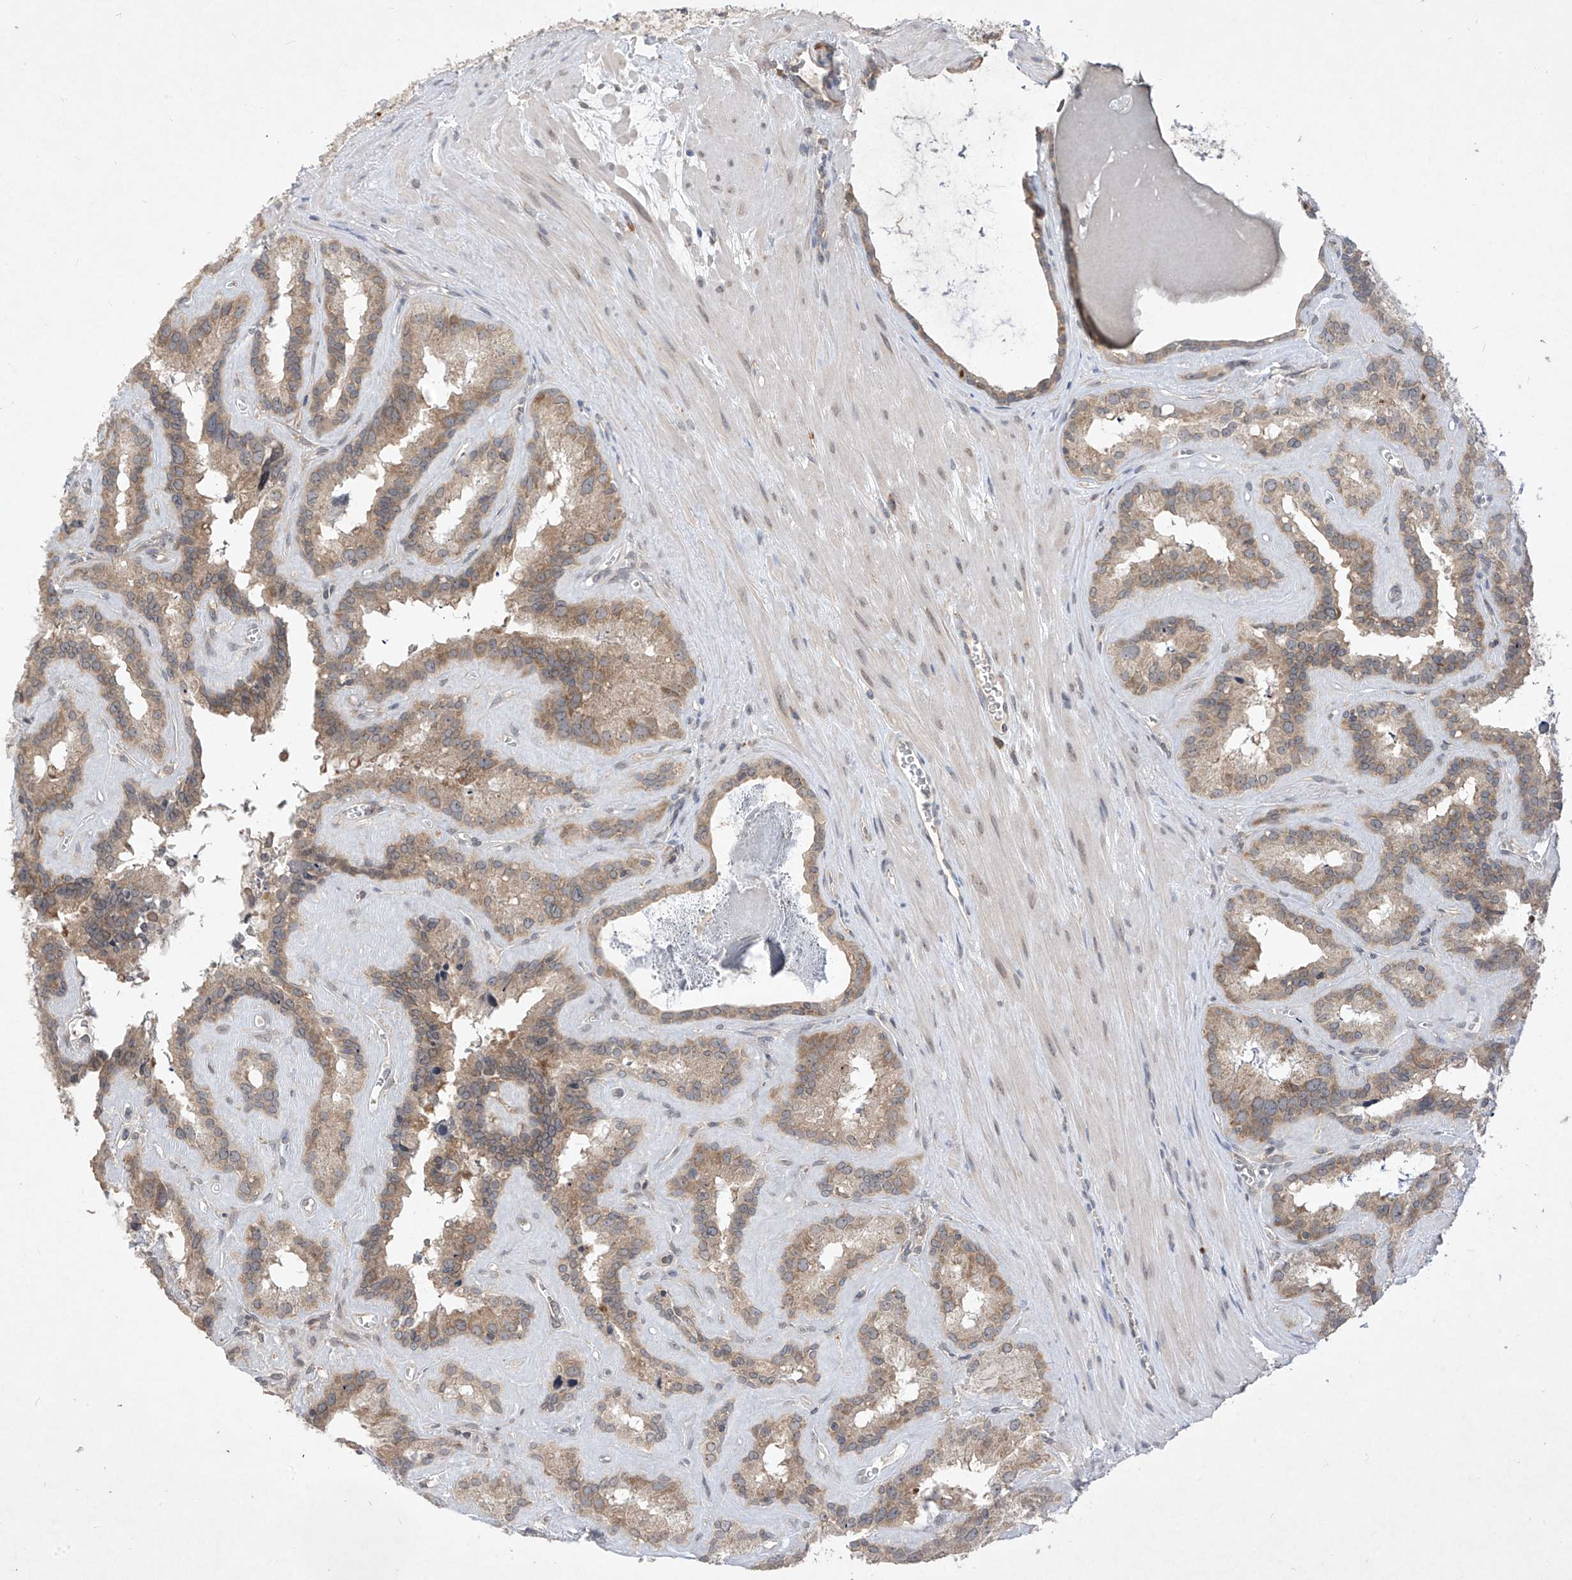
{"staining": {"intensity": "moderate", "quantity": ">75%", "location": "cytoplasmic/membranous"}, "tissue": "seminal vesicle", "cell_type": "Glandular cells", "image_type": "normal", "snomed": [{"axis": "morphology", "description": "Normal tissue, NOS"}, {"axis": "topography", "description": "Prostate"}, {"axis": "topography", "description": "Seminal veicle"}], "caption": "Protein staining displays moderate cytoplasmic/membranous staining in approximately >75% of glandular cells in unremarkable seminal vesicle.", "gene": "RPL34", "patient": {"sex": "male", "age": 59}}